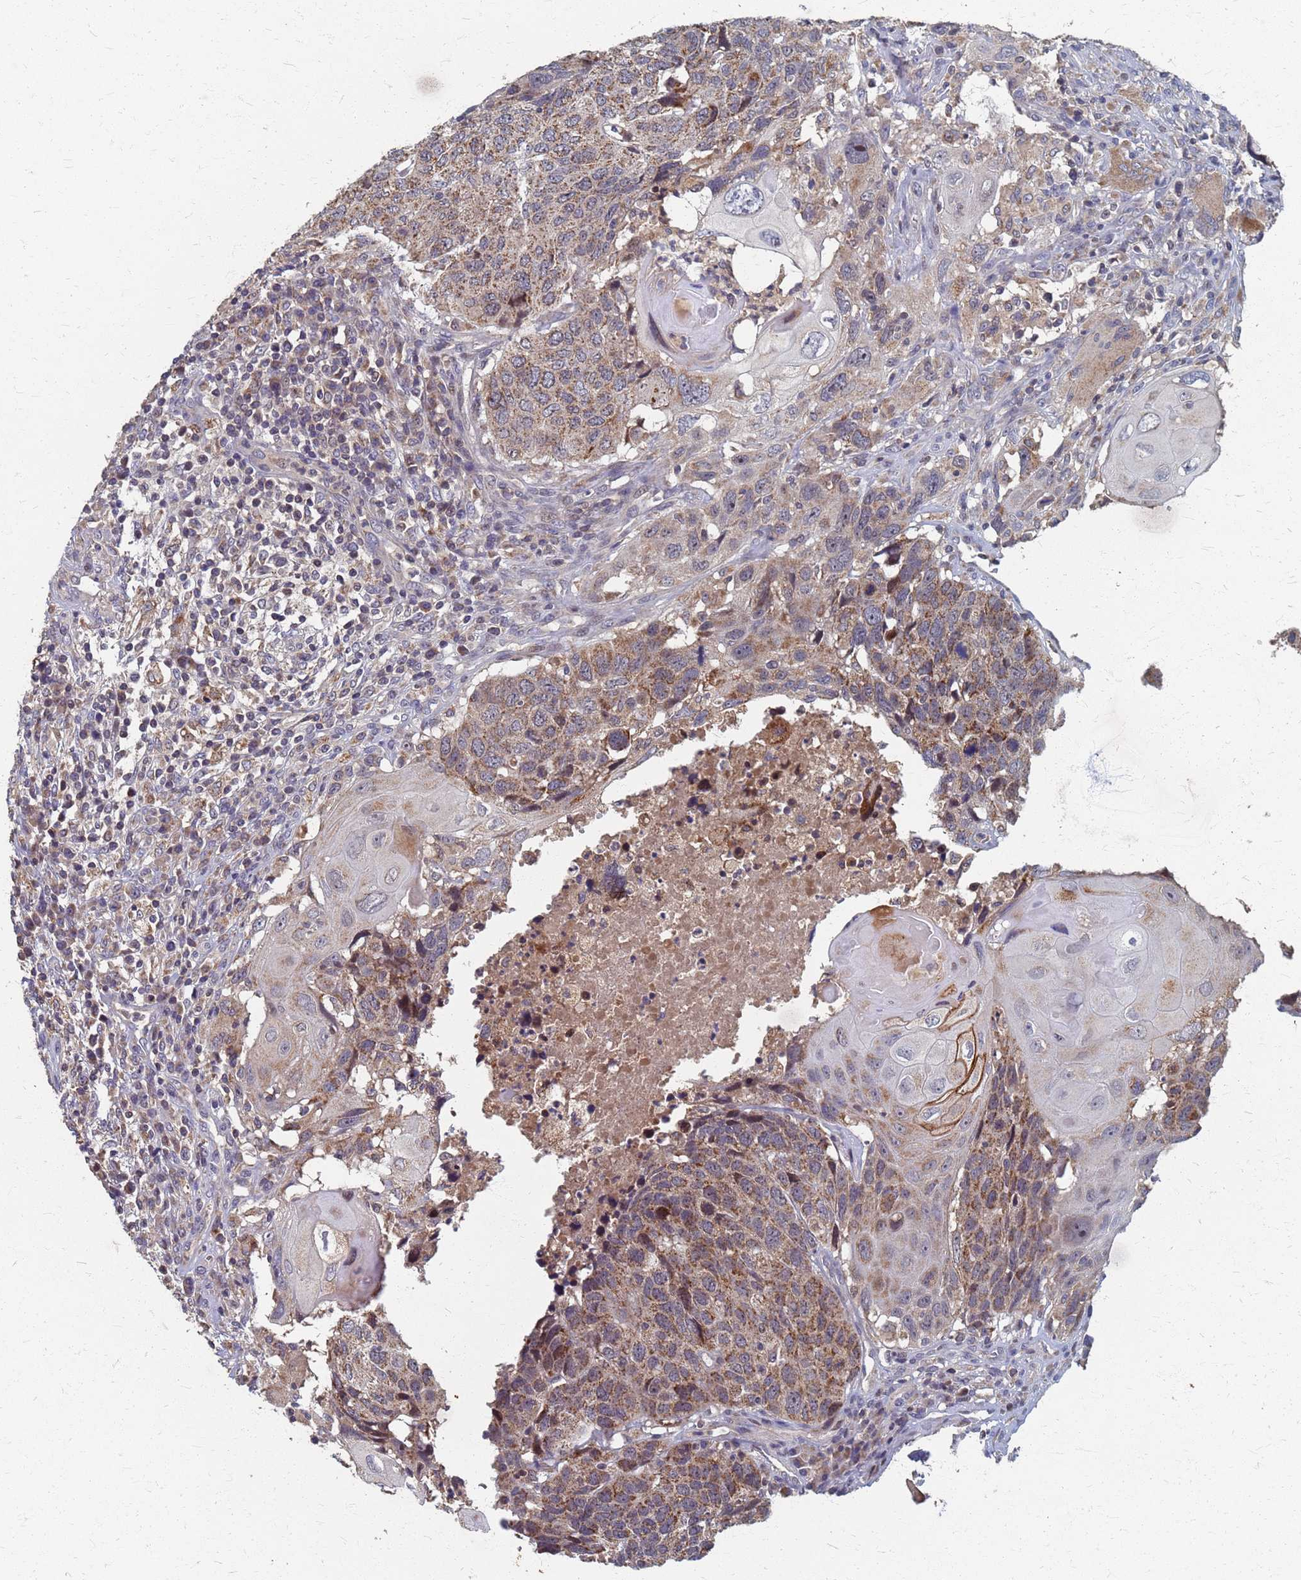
{"staining": {"intensity": "moderate", "quantity": ">75%", "location": "cytoplasmic/membranous"}, "tissue": "head and neck cancer", "cell_type": "Tumor cells", "image_type": "cancer", "snomed": [{"axis": "morphology", "description": "Squamous cell carcinoma, NOS"}, {"axis": "topography", "description": "Head-Neck"}], "caption": "Protein staining by immunohistochemistry shows moderate cytoplasmic/membranous expression in about >75% of tumor cells in head and neck cancer (squamous cell carcinoma).", "gene": "ATPAF1", "patient": {"sex": "male", "age": 66}}